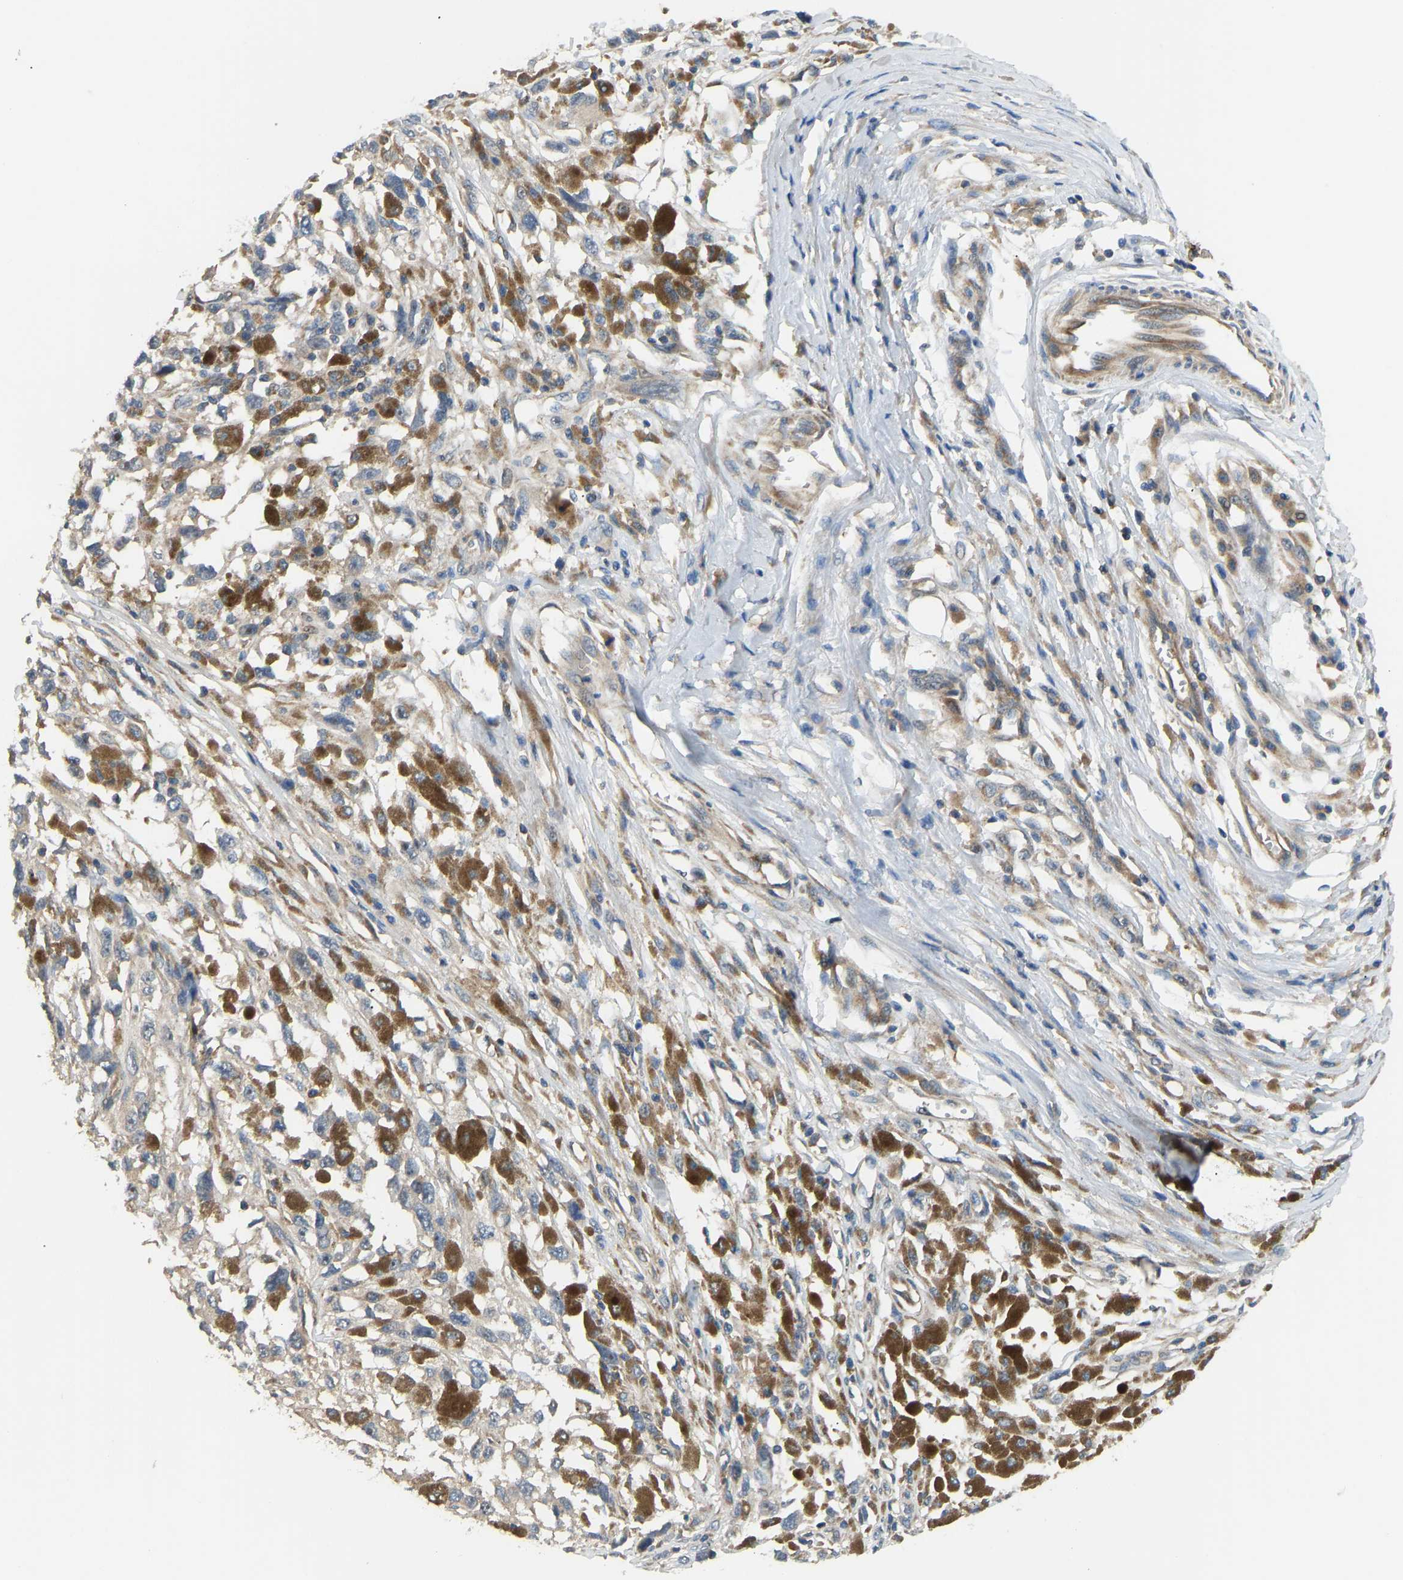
{"staining": {"intensity": "weak", "quantity": "<25%", "location": "cytoplasmic/membranous"}, "tissue": "melanoma", "cell_type": "Tumor cells", "image_type": "cancer", "snomed": [{"axis": "morphology", "description": "Malignant melanoma, Metastatic site"}, {"axis": "topography", "description": "Lymph node"}], "caption": "Image shows no protein expression in tumor cells of melanoma tissue. (Brightfield microscopy of DAB (3,3'-diaminobenzidine) immunohistochemistry at high magnification).", "gene": "RBP1", "patient": {"sex": "male", "age": 59}}